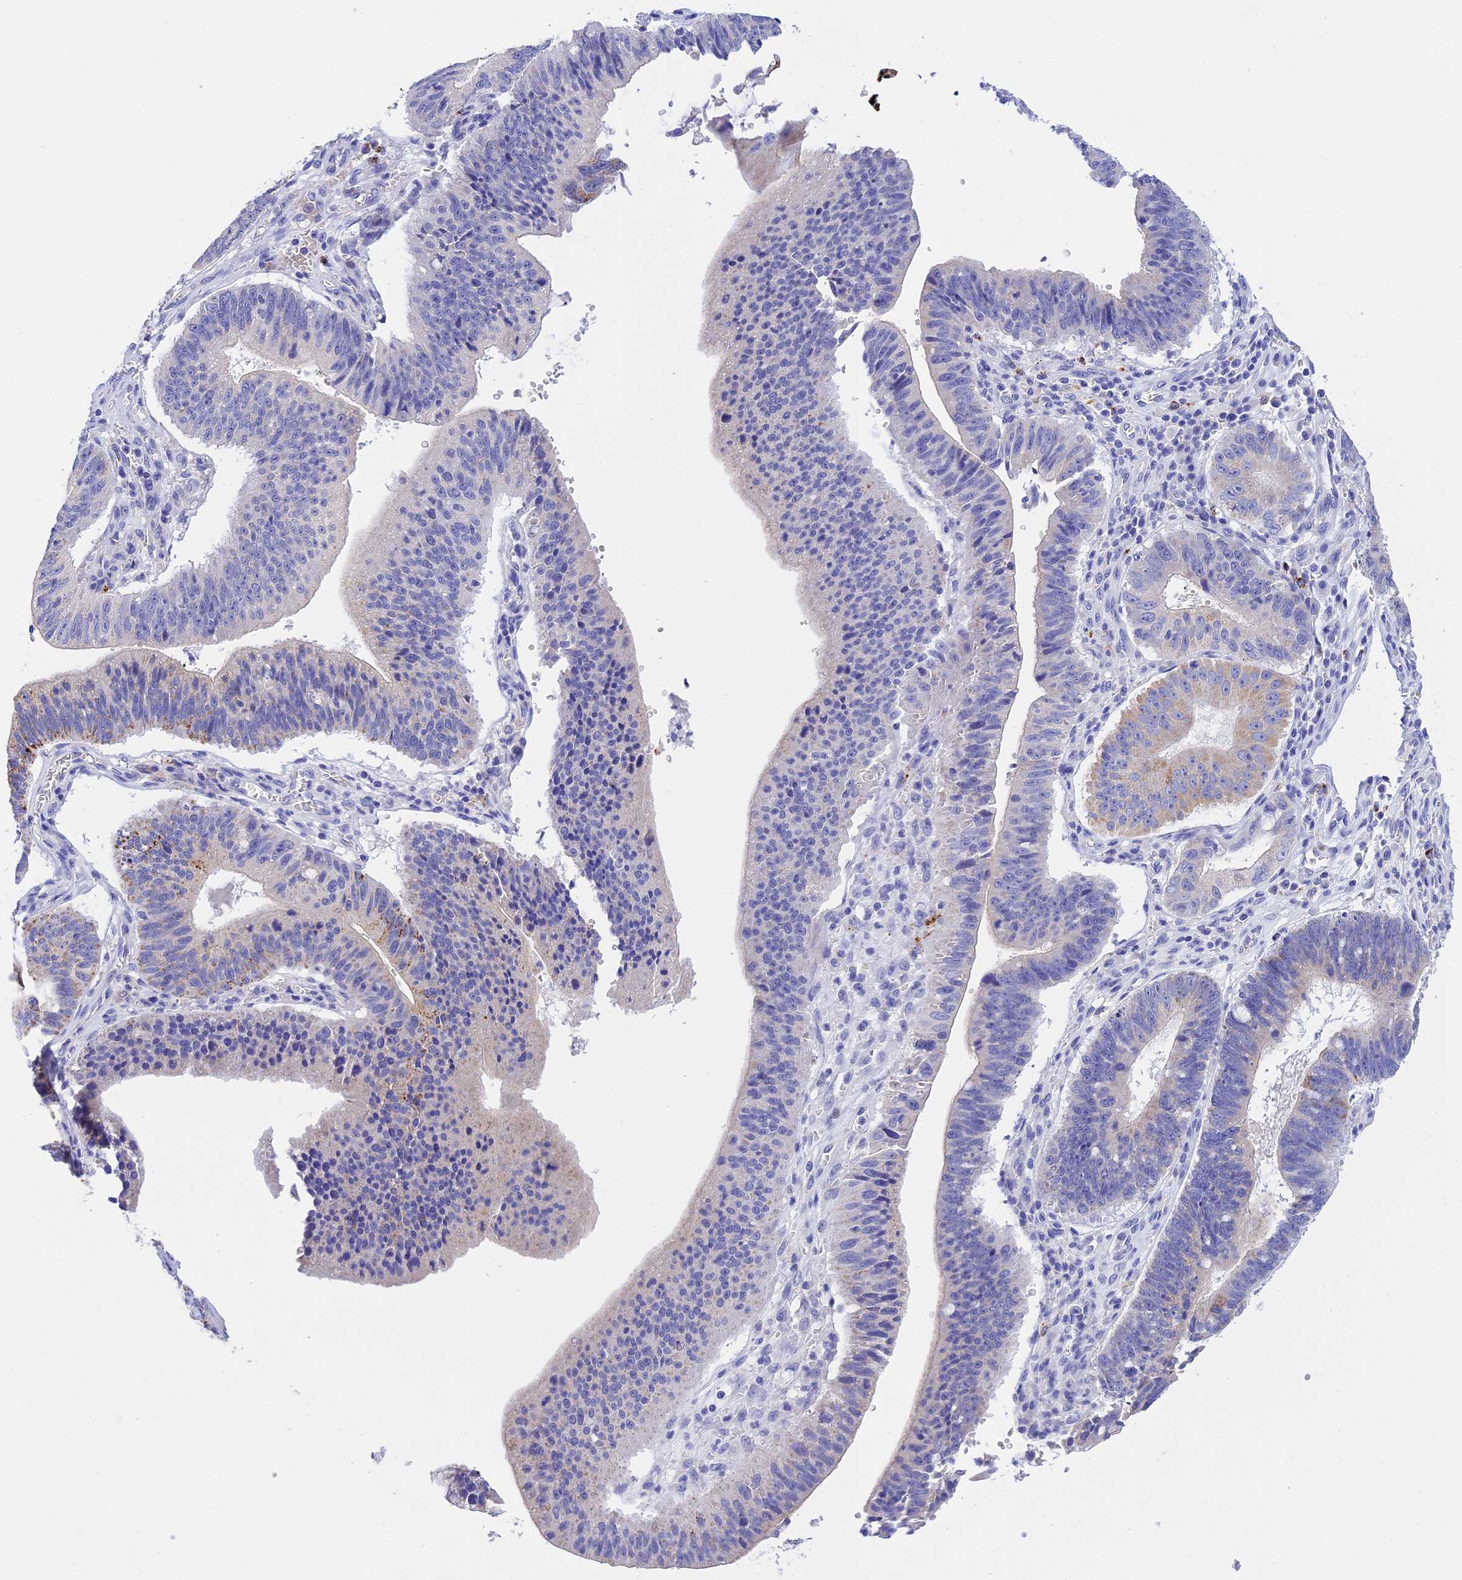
{"staining": {"intensity": "weak", "quantity": "<25%", "location": "cytoplasmic/membranous"}, "tissue": "stomach cancer", "cell_type": "Tumor cells", "image_type": "cancer", "snomed": [{"axis": "morphology", "description": "Adenocarcinoma, NOS"}, {"axis": "topography", "description": "Stomach"}], "caption": "A histopathology image of adenocarcinoma (stomach) stained for a protein shows no brown staining in tumor cells.", "gene": "MS4A5", "patient": {"sex": "male", "age": 59}}